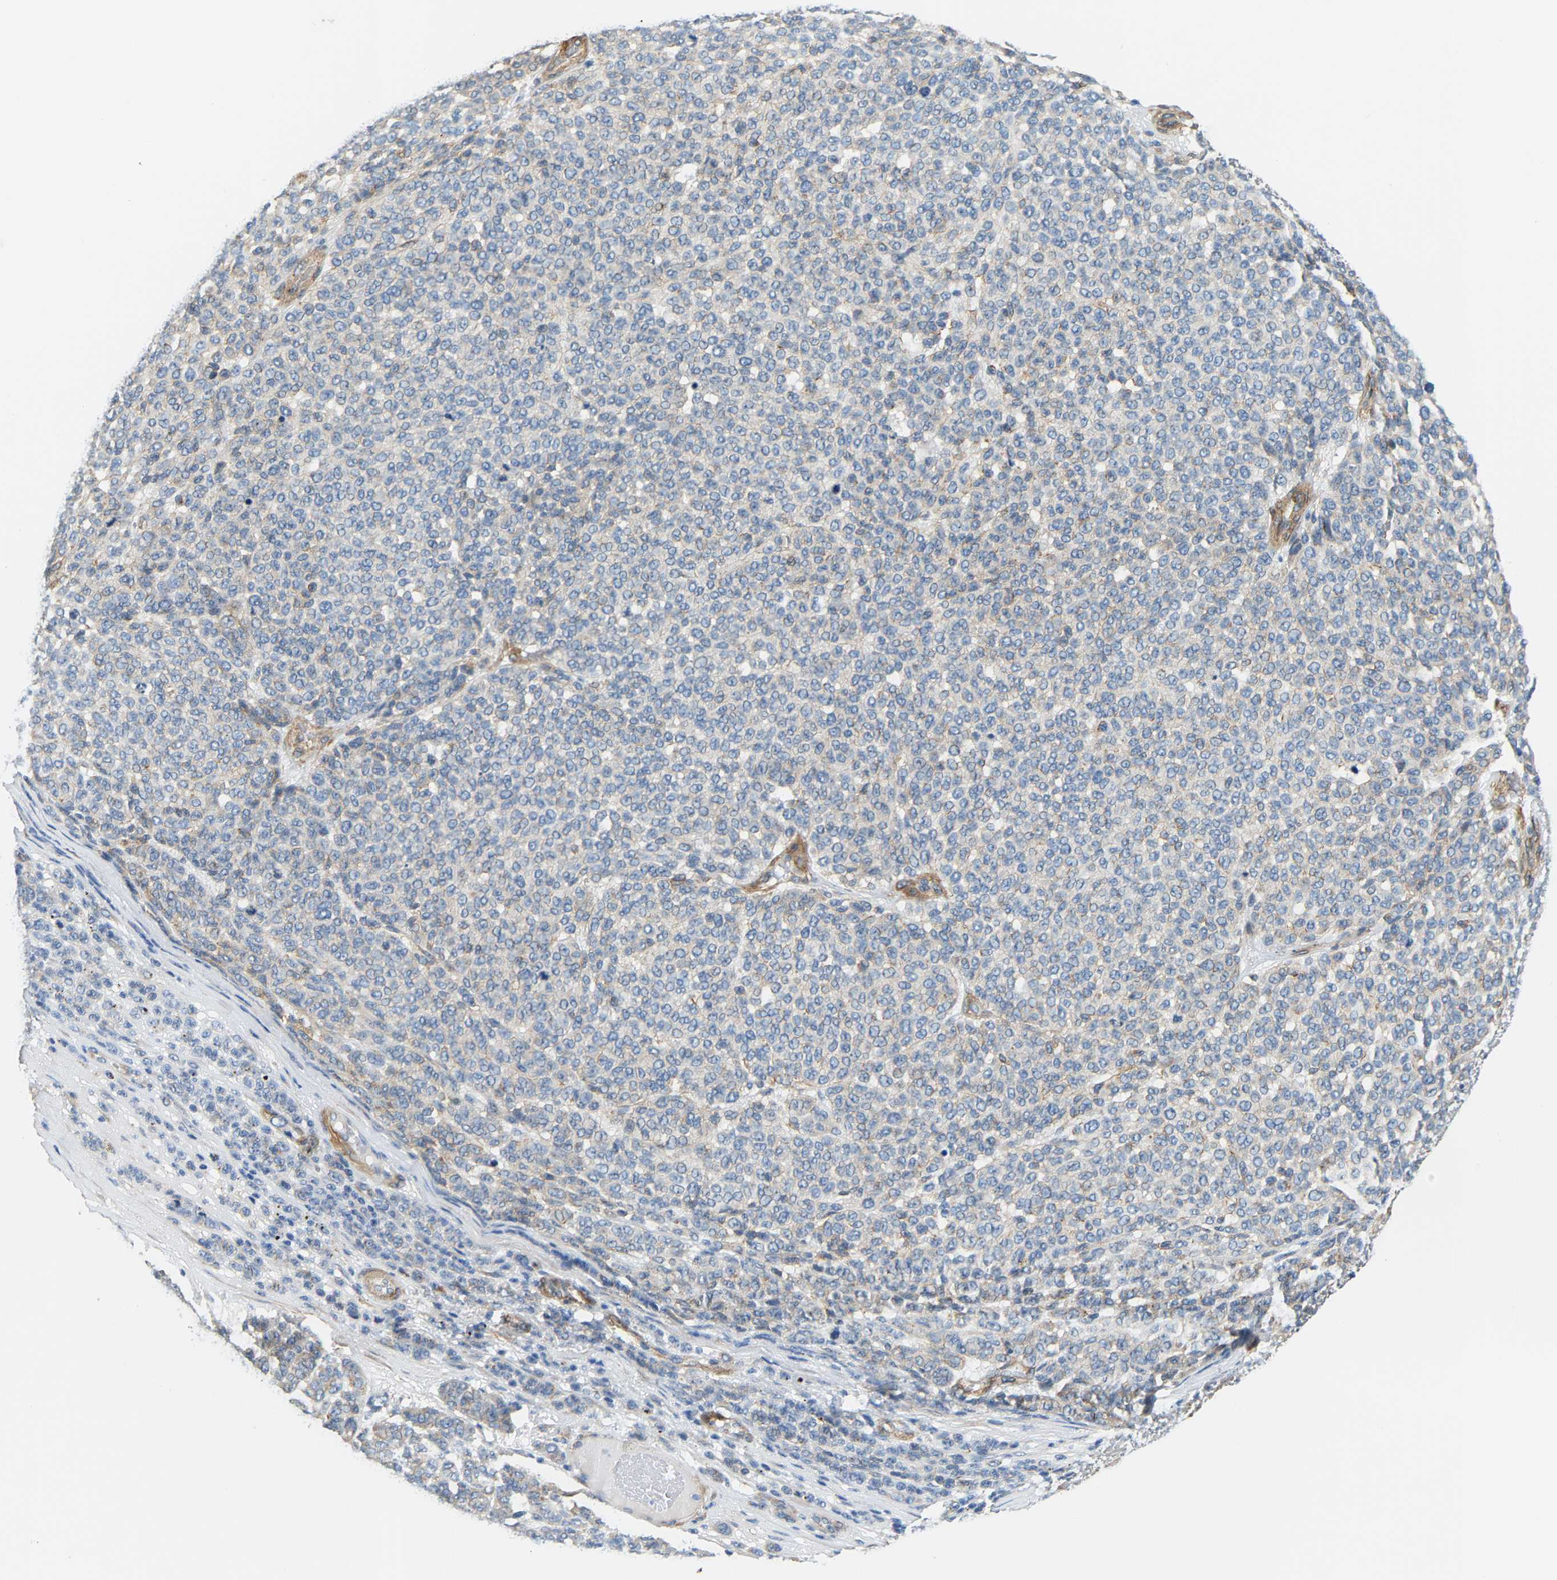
{"staining": {"intensity": "negative", "quantity": "none", "location": "none"}, "tissue": "melanoma", "cell_type": "Tumor cells", "image_type": "cancer", "snomed": [{"axis": "morphology", "description": "Malignant melanoma, NOS"}, {"axis": "topography", "description": "Skin"}], "caption": "Melanoma was stained to show a protein in brown. There is no significant staining in tumor cells.", "gene": "PAWR", "patient": {"sex": "male", "age": 59}}